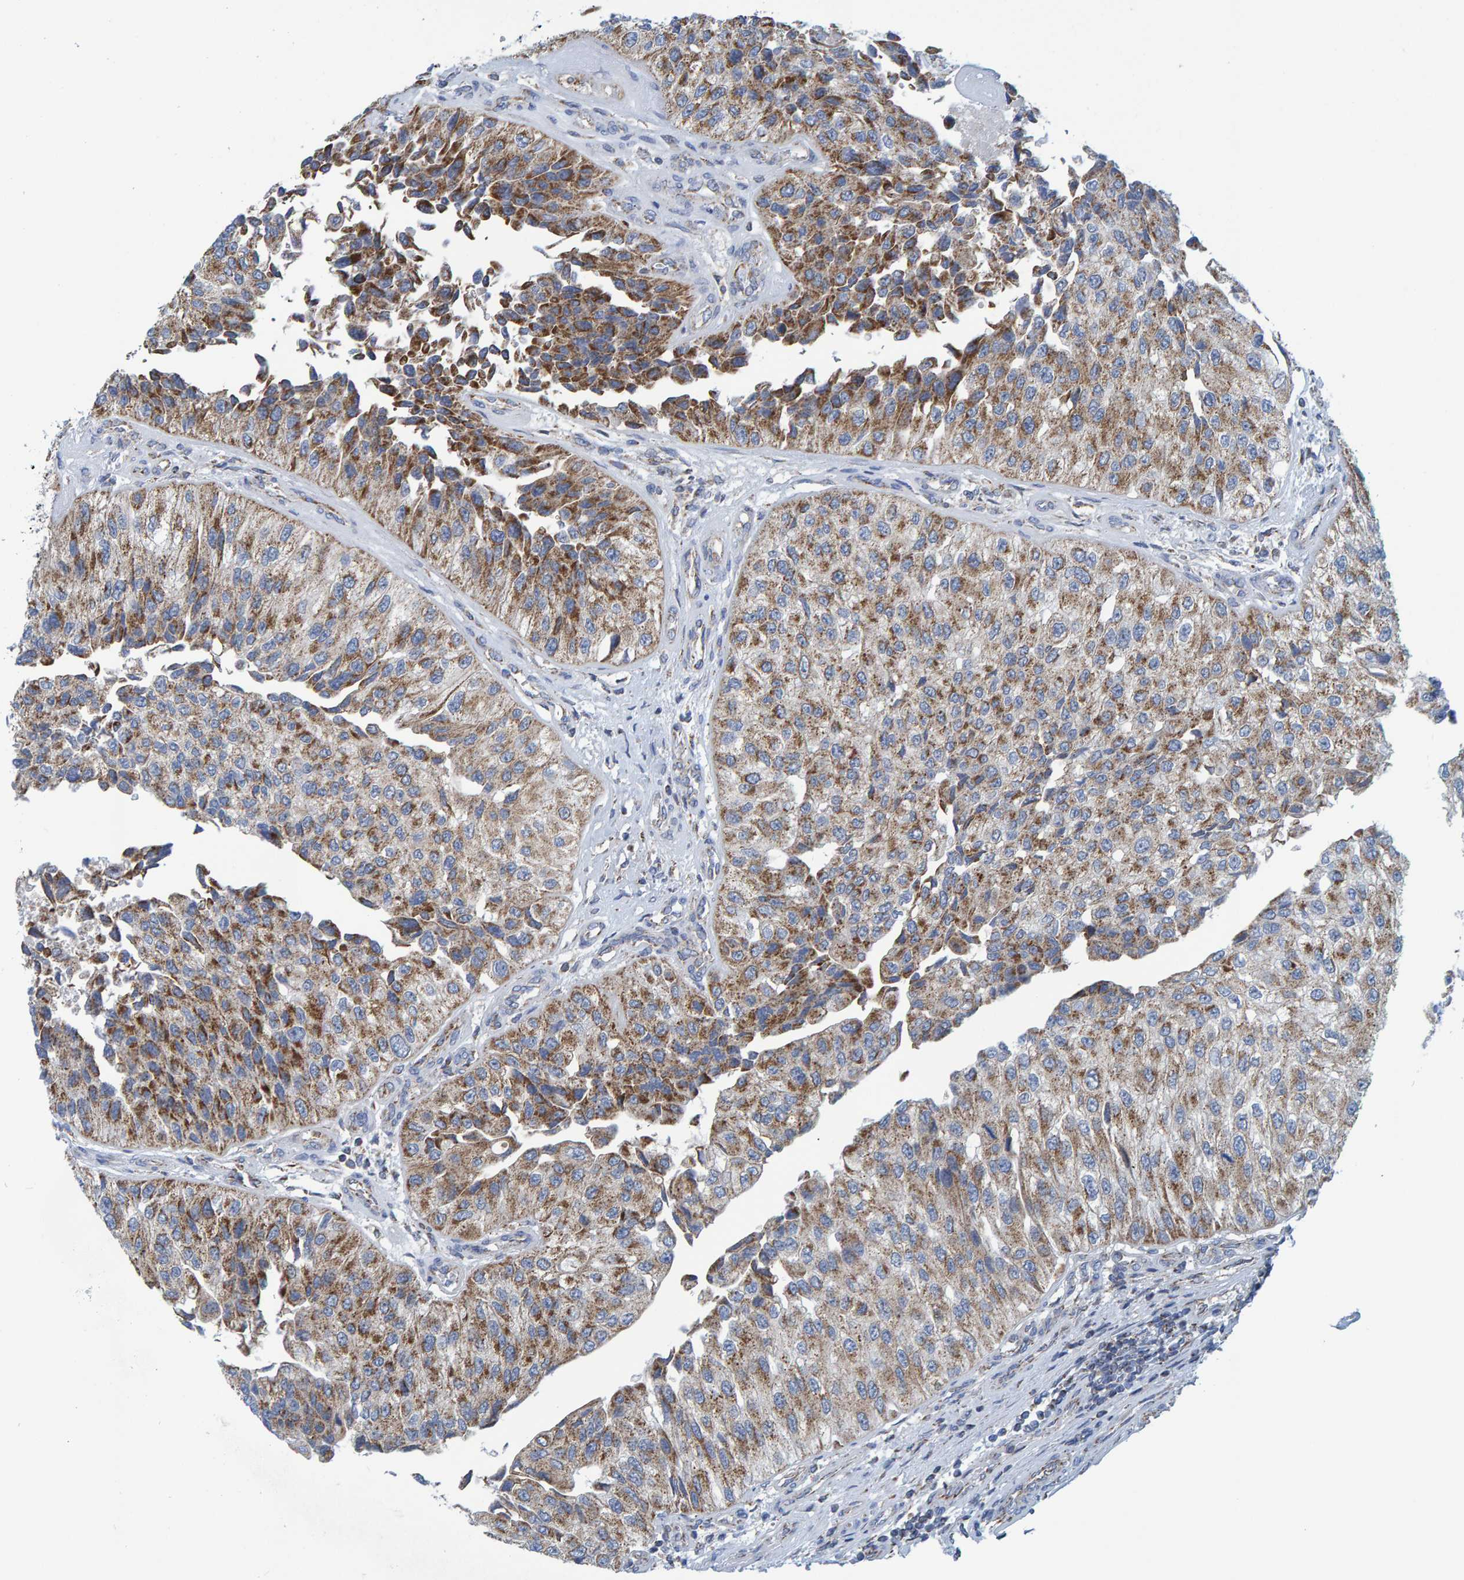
{"staining": {"intensity": "strong", "quantity": "25%-75%", "location": "cytoplasmic/membranous"}, "tissue": "urothelial cancer", "cell_type": "Tumor cells", "image_type": "cancer", "snomed": [{"axis": "morphology", "description": "Urothelial carcinoma, High grade"}, {"axis": "topography", "description": "Kidney"}, {"axis": "topography", "description": "Urinary bladder"}], "caption": "Strong cytoplasmic/membranous protein positivity is identified in approximately 25%-75% of tumor cells in urothelial cancer.", "gene": "MRPS7", "patient": {"sex": "male", "age": 77}}